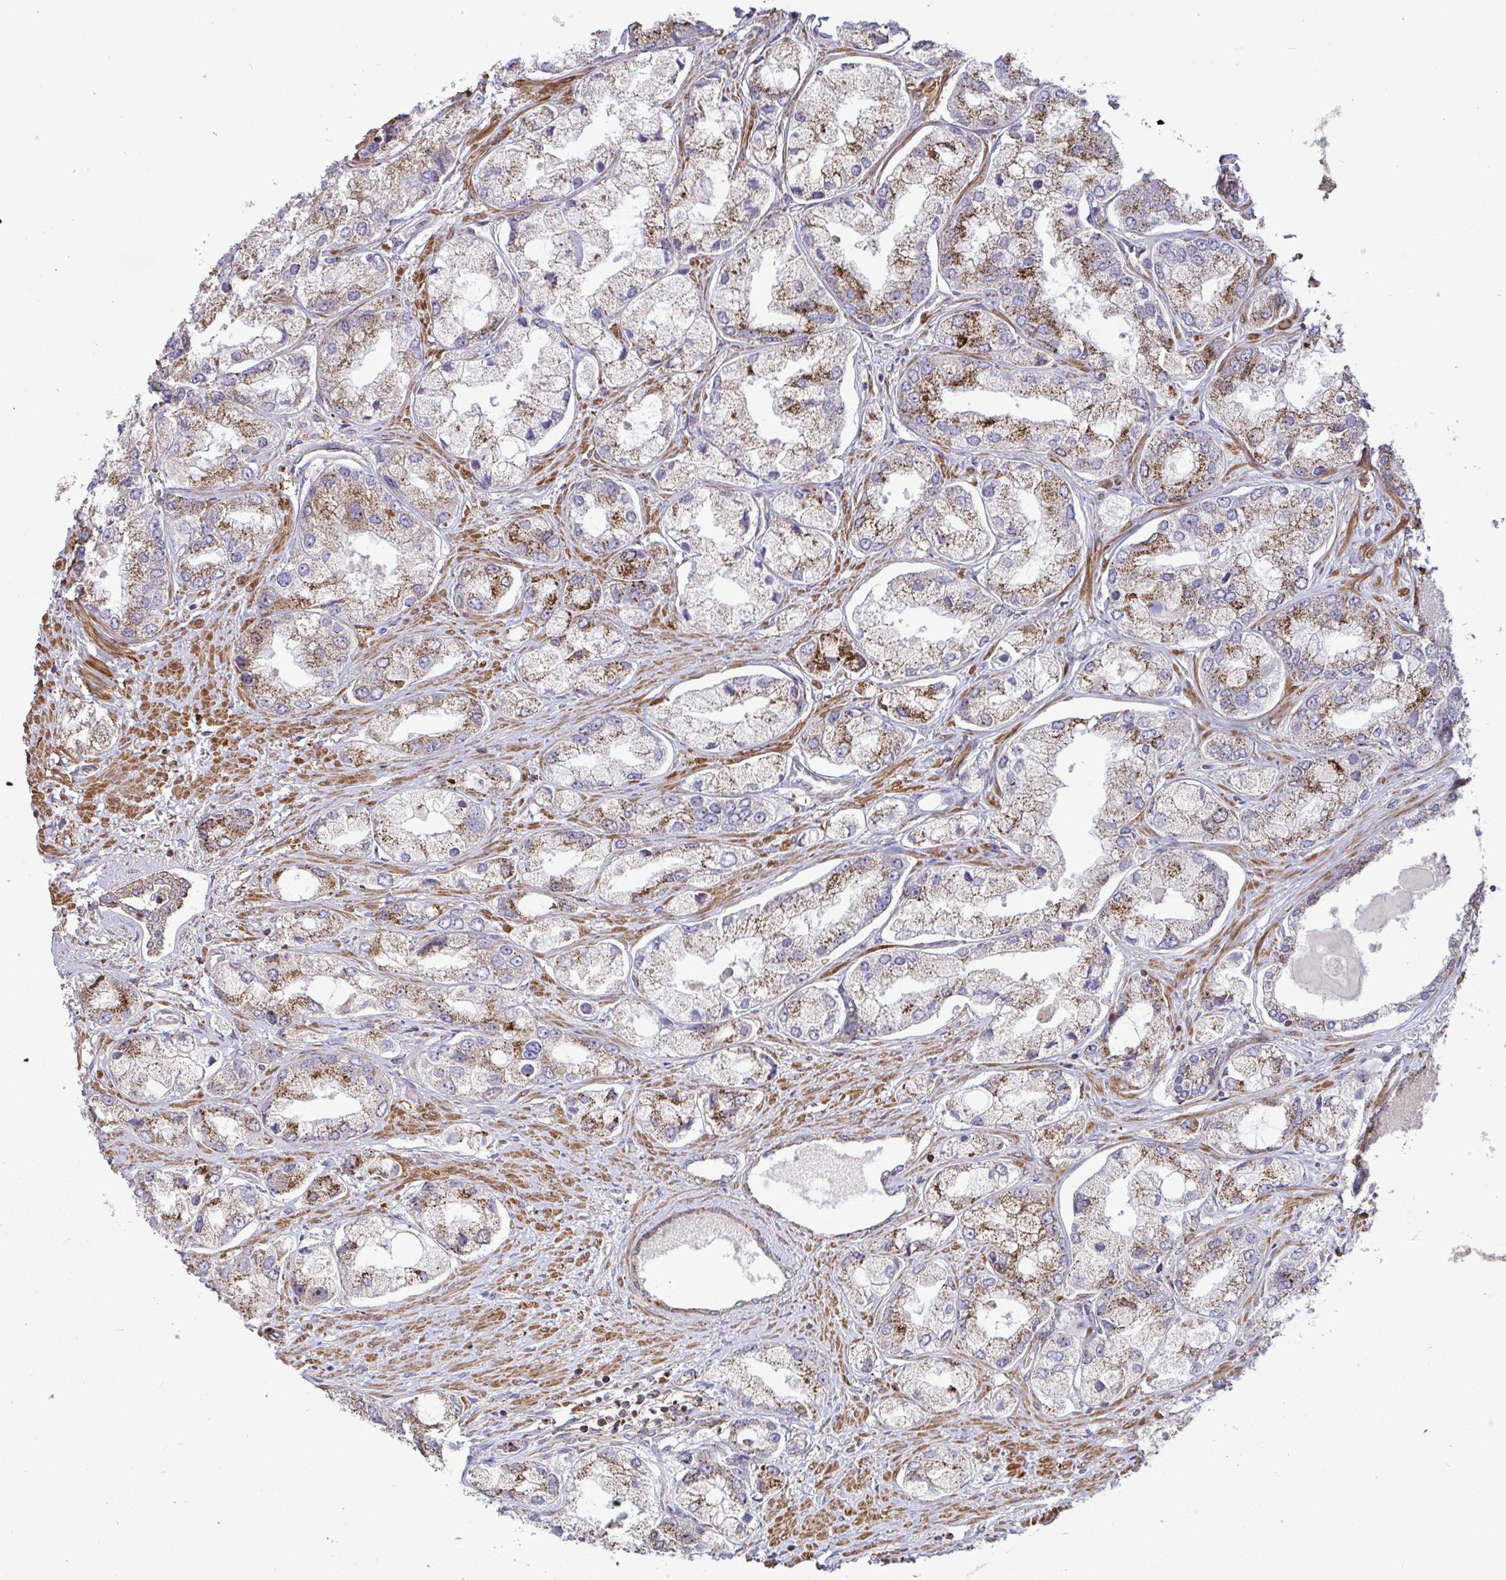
{"staining": {"intensity": "moderate", "quantity": ">75%", "location": "cytoplasmic/membranous"}, "tissue": "prostate cancer", "cell_type": "Tumor cells", "image_type": "cancer", "snomed": [{"axis": "morphology", "description": "Adenocarcinoma, Low grade"}, {"axis": "topography", "description": "Prostate"}], "caption": "DAB immunohistochemical staining of human prostate cancer (adenocarcinoma (low-grade)) exhibits moderate cytoplasmic/membranous protein staining in about >75% of tumor cells.", "gene": "SPRY1", "patient": {"sex": "male", "age": 69}}